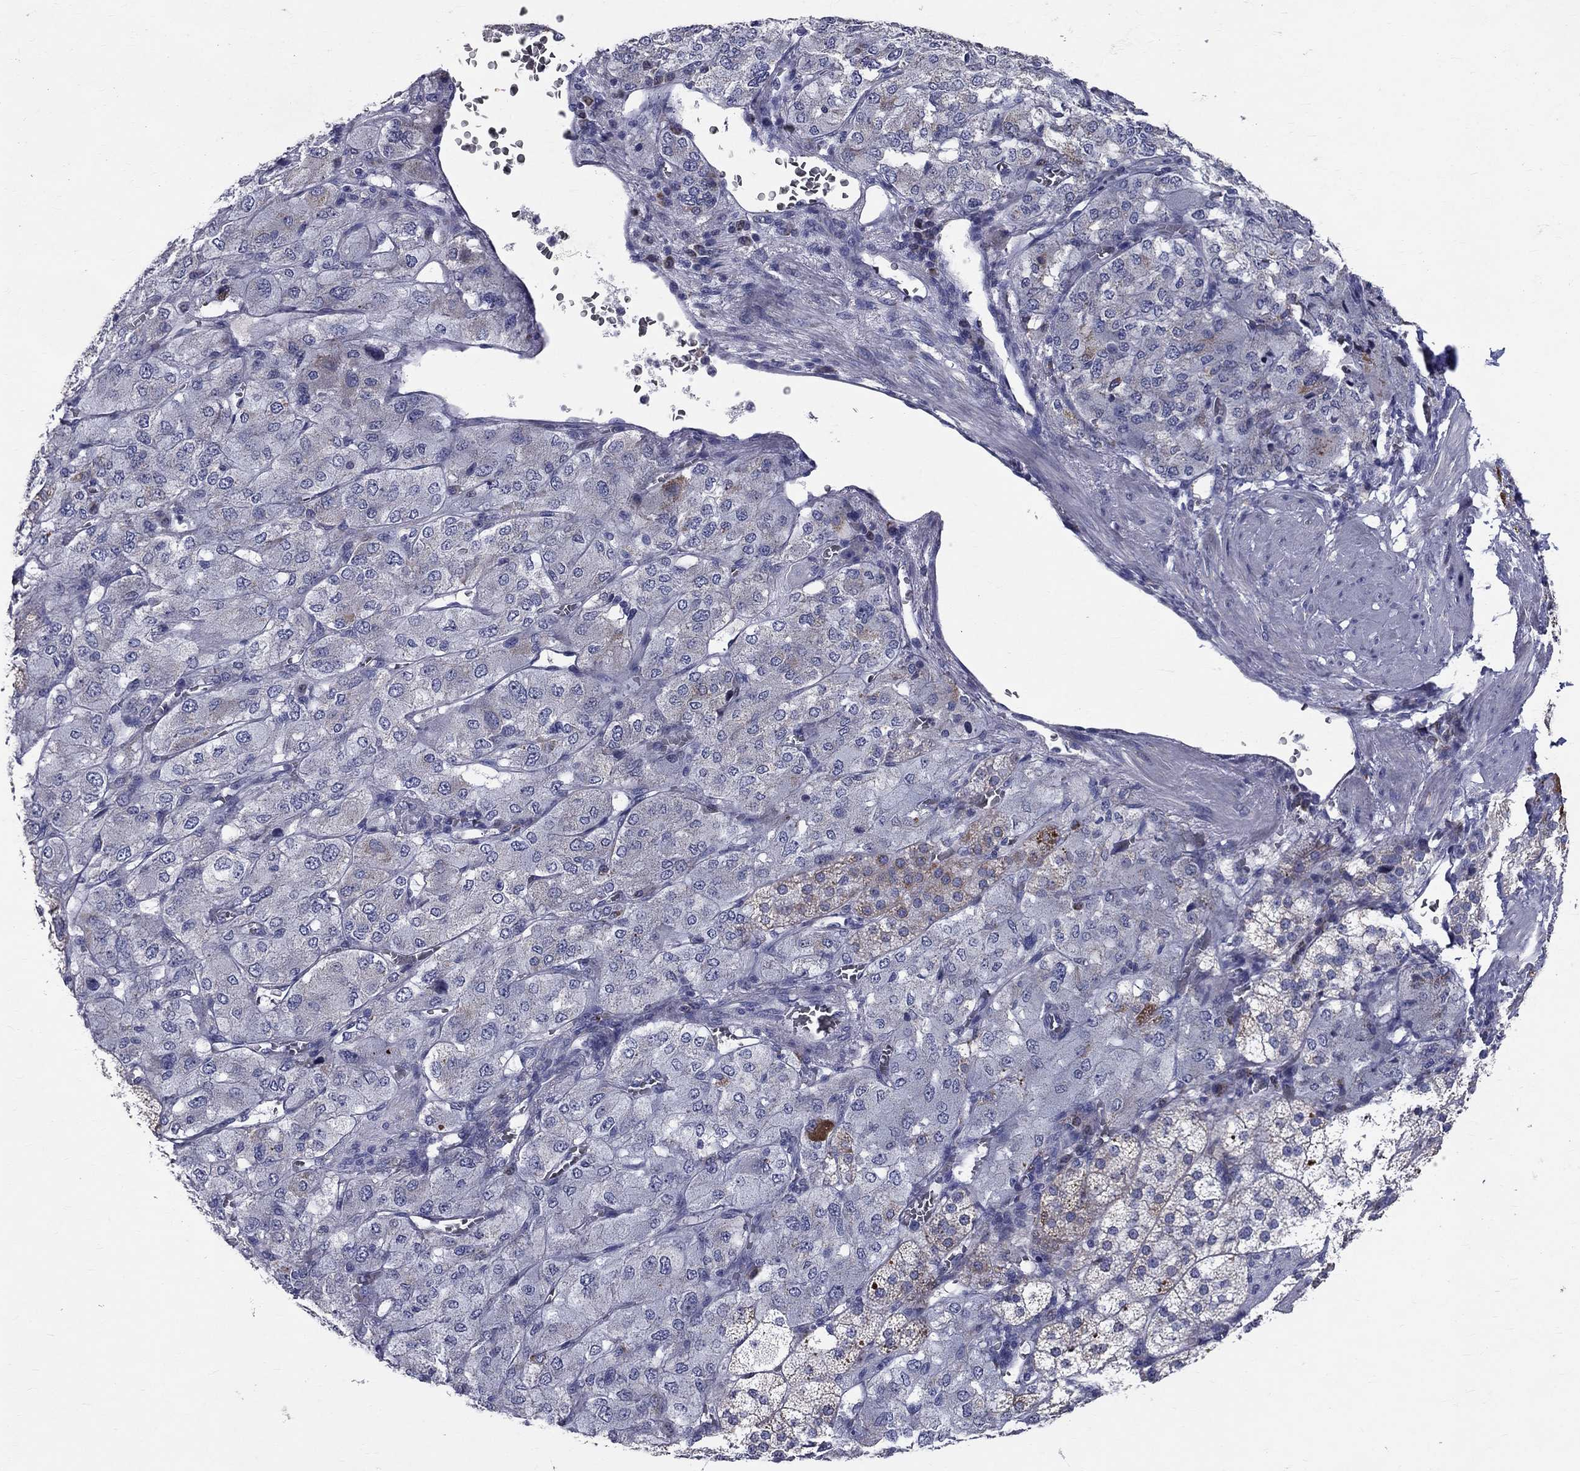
{"staining": {"intensity": "strong", "quantity": "<25%", "location": "cytoplasmic/membranous"}, "tissue": "adrenal gland", "cell_type": "Glandular cells", "image_type": "normal", "snomed": [{"axis": "morphology", "description": "Normal tissue, NOS"}, {"axis": "topography", "description": "Adrenal gland"}], "caption": "IHC of unremarkable adrenal gland demonstrates medium levels of strong cytoplasmic/membranous staining in approximately <25% of glandular cells. The protein is stained brown, and the nuclei are stained in blue (DAB (3,3'-diaminobenzidine) IHC with brightfield microscopy, high magnification).", "gene": "SLC4A10", "patient": {"sex": "female", "age": 60}}